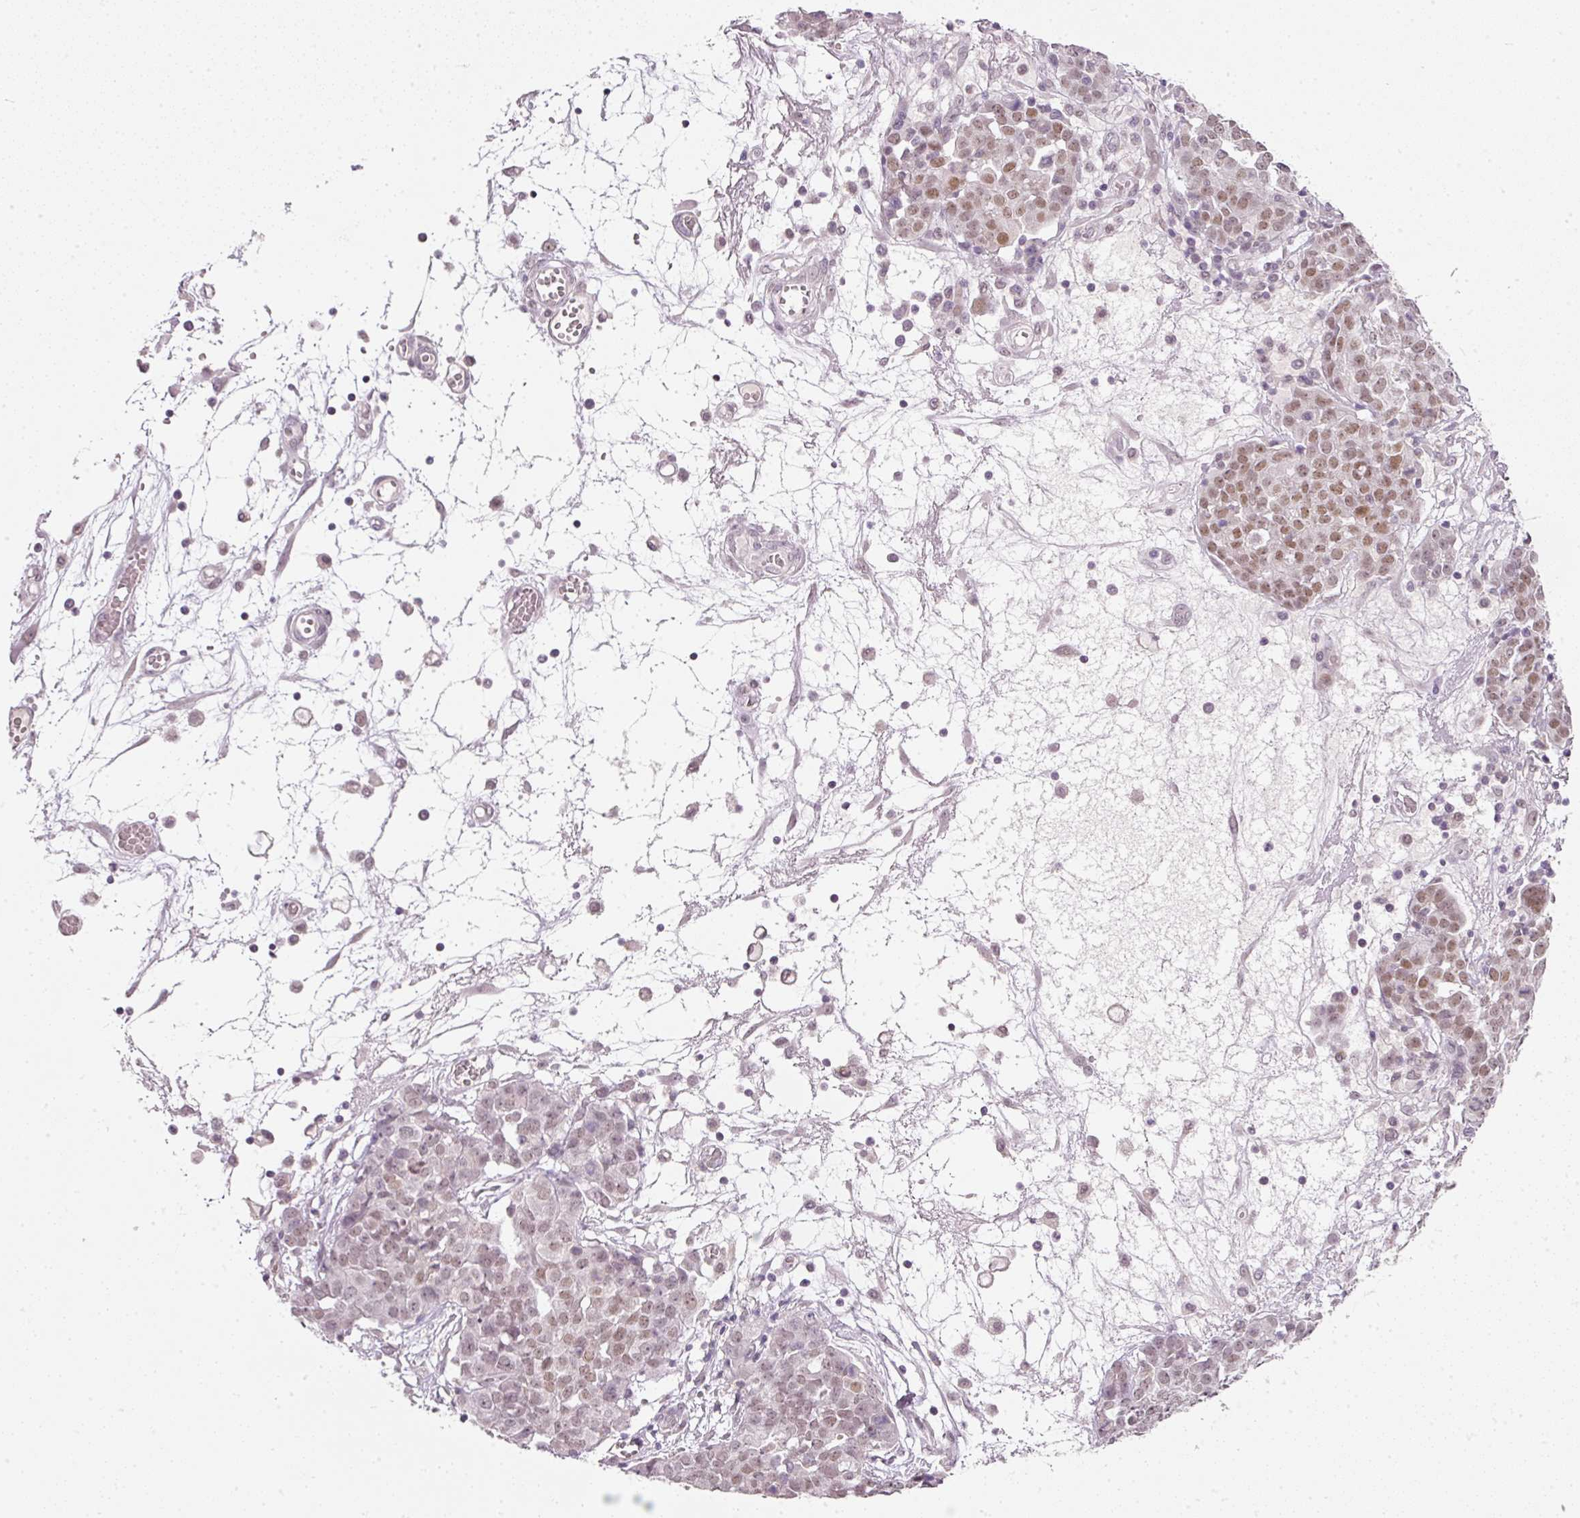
{"staining": {"intensity": "moderate", "quantity": "25%-75%", "location": "nuclear"}, "tissue": "ovarian cancer", "cell_type": "Tumor cells", "image_type": "cancer", "snomed": [{"axis": "morphology", "description": "Cystadenocarcinoma, serous, NOS"}, {"axis": "topography", "description": "Soft tissue"}, {"axis": "topography", "description": "Ovary"}], "caption": "Approximately 25%-75% of tumor cells in serous cystadenocarcinoma (ovarian) demonstrate moderate nuclear protein positivity as visualized by brown immunohistochemical staining.", "gene": "FSTL3", "patient": {"sex": "female", "age": 57}}